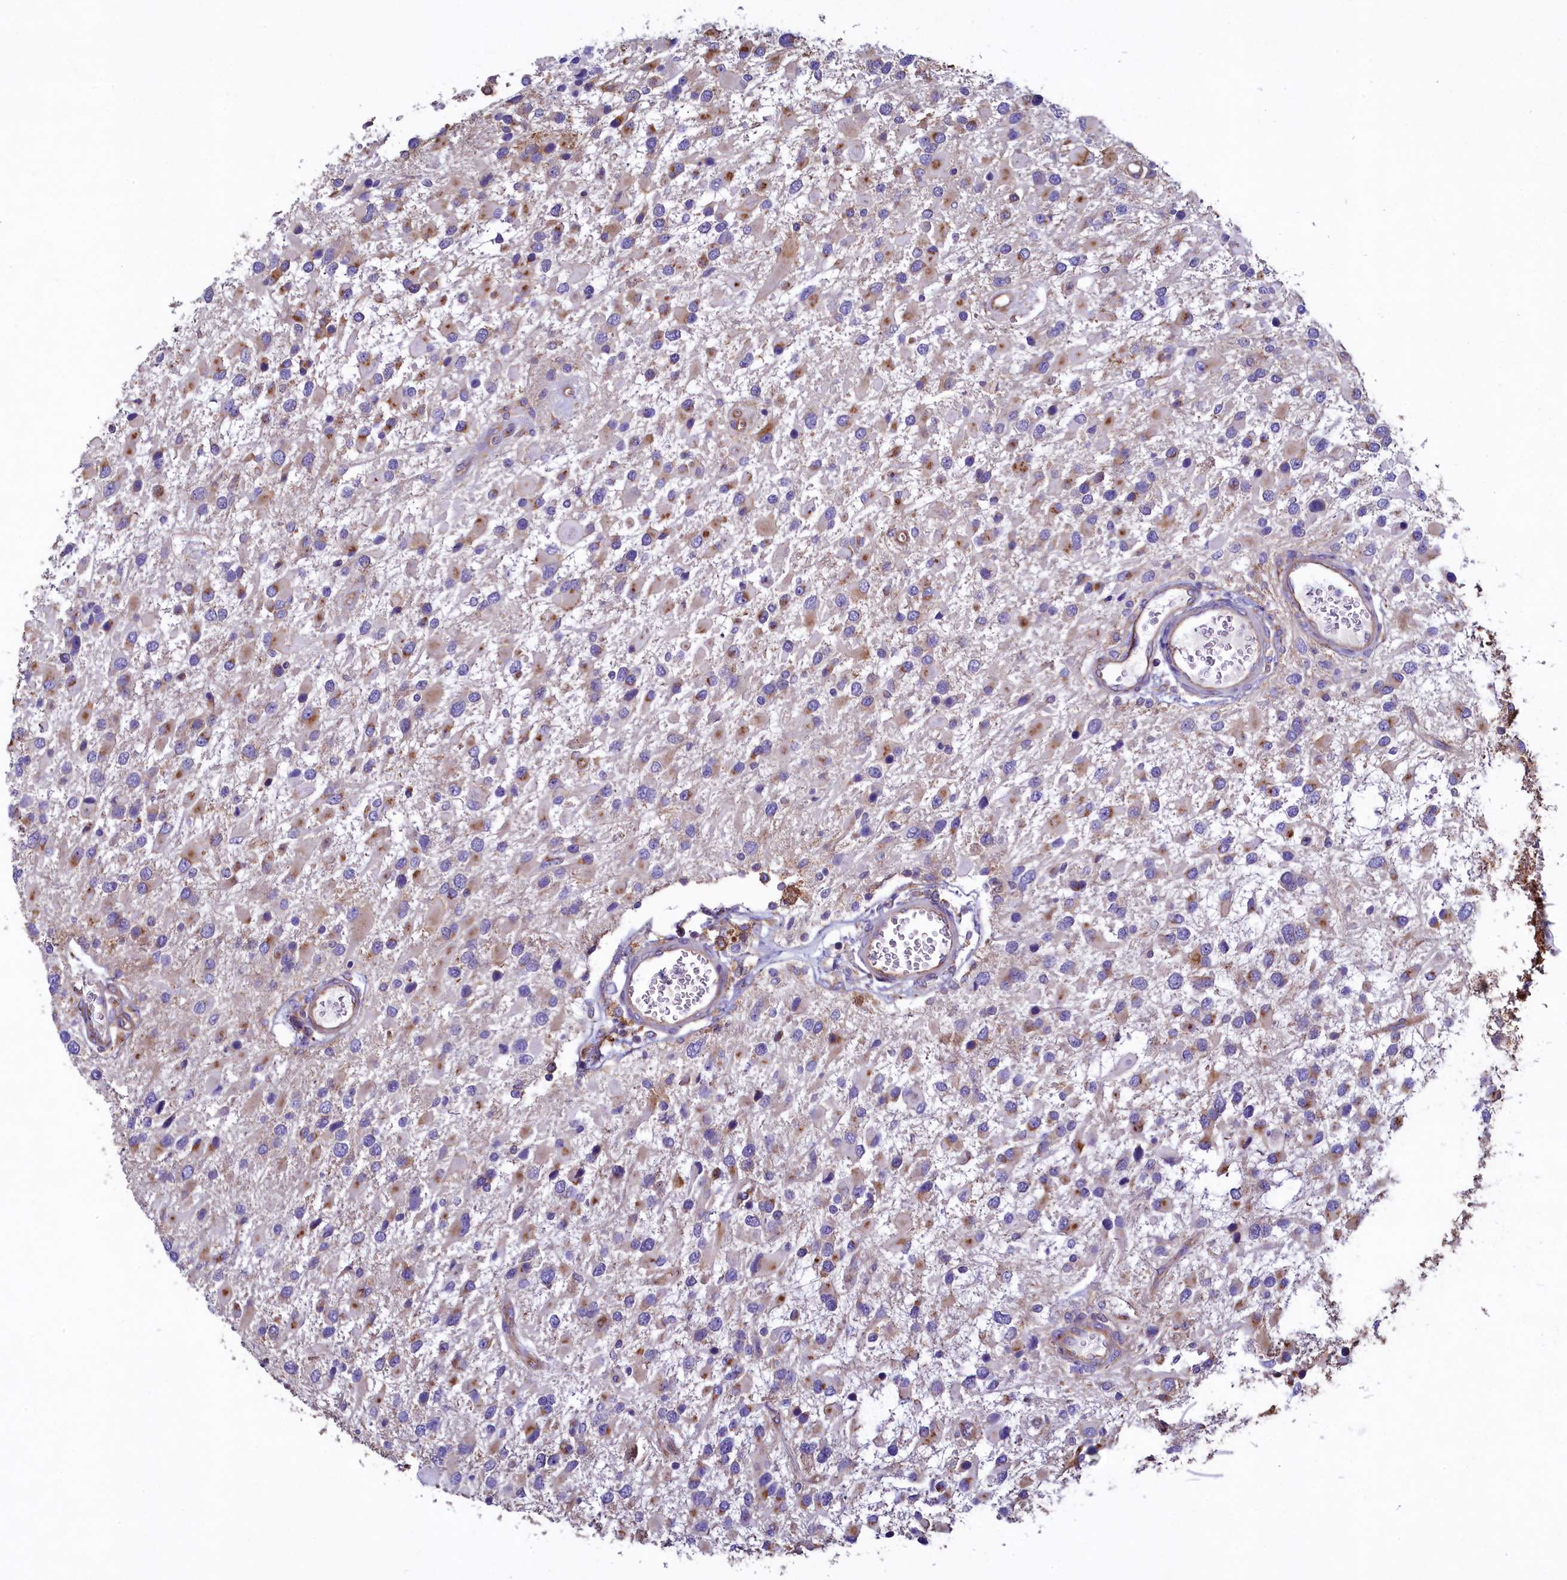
{"staining": {"intensity": "moderate", "quantity": "<25%", "location": "cytoplasmic/membranous"}, "tissue": "glioma", "cell_type": "Tumor cells", "image_type": "cancer", "snomed": [{"axis": "morphology", "description": "Glioma, malignant, High grade"}, {"axis": "topography", "description": "Brain"}], "caption": "The photomicrograph demonstrates staining of glioma, revealing moderate cytoplasmic/membranous protein positivity (brown color) within tumor cells. The staining was performed using DAB (3,3'-diaminobenzidine) to visualize the protein expression in brown, while the nuclei were stained in blue with hematoxylin (Magnification: 20x).", "gene": "GPR21", "patient": {"sex": "male", "age": 53}}